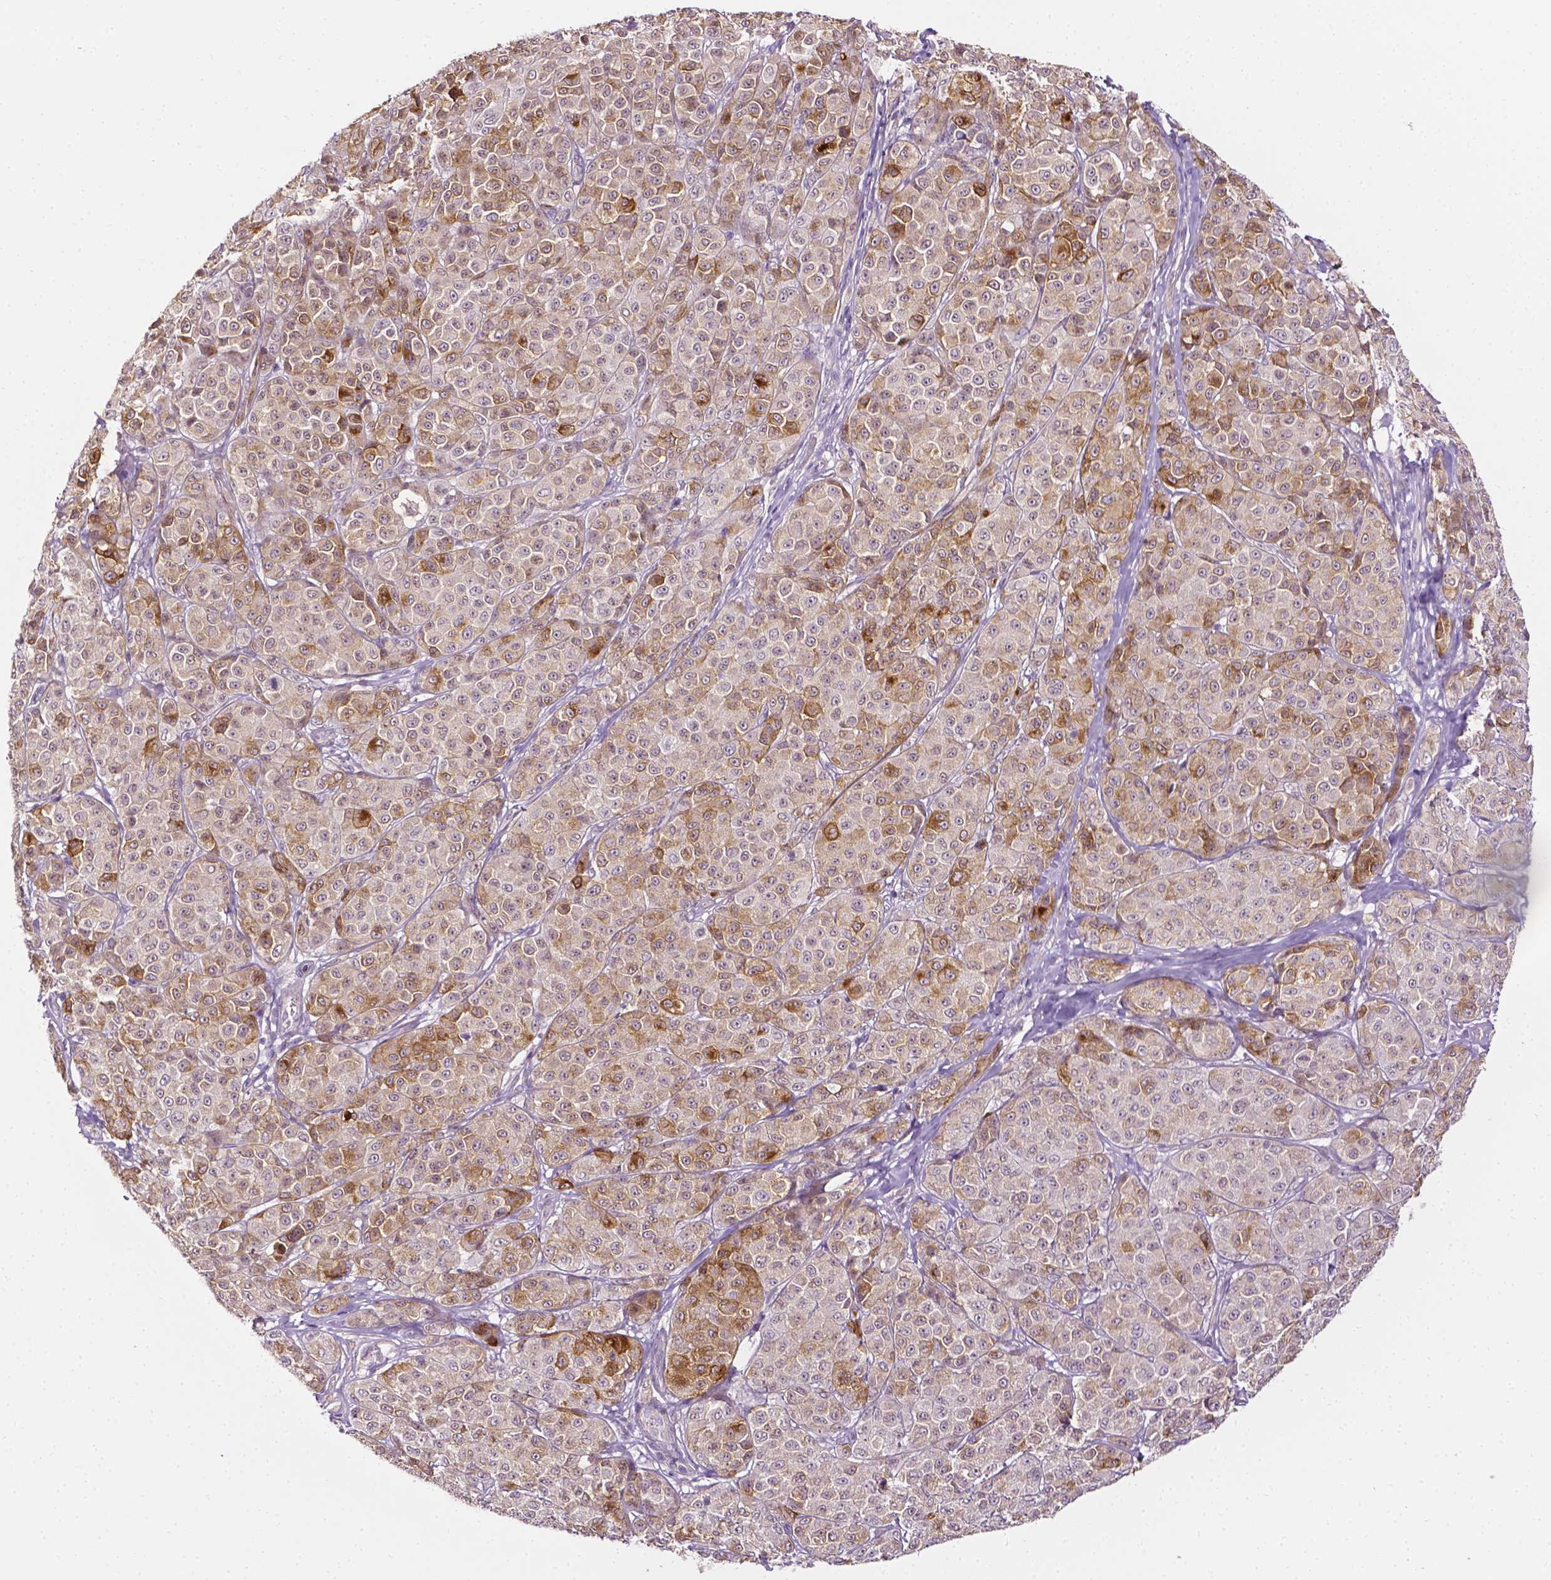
{"staining": {"intensity": "weak", "quantity": "<25%", "location": "cytoplasmic/membranous"}, "tissue": "melanoma", "cell_type": "Tumor cells", "image_type": "cancer", "snomed": [{"axis": "morphology", "description": "Malignant melanoma, NOS"}, {"axis": "topography", "description": "Skin"}], "caption": "High power microscopy image of an immunohistochemistry (IHC) micrograph of melanoma, revealing no significant positivity in tumor cells.", "gene": "MCOLN3", "patient": {"sex": "male", "age": 89}}